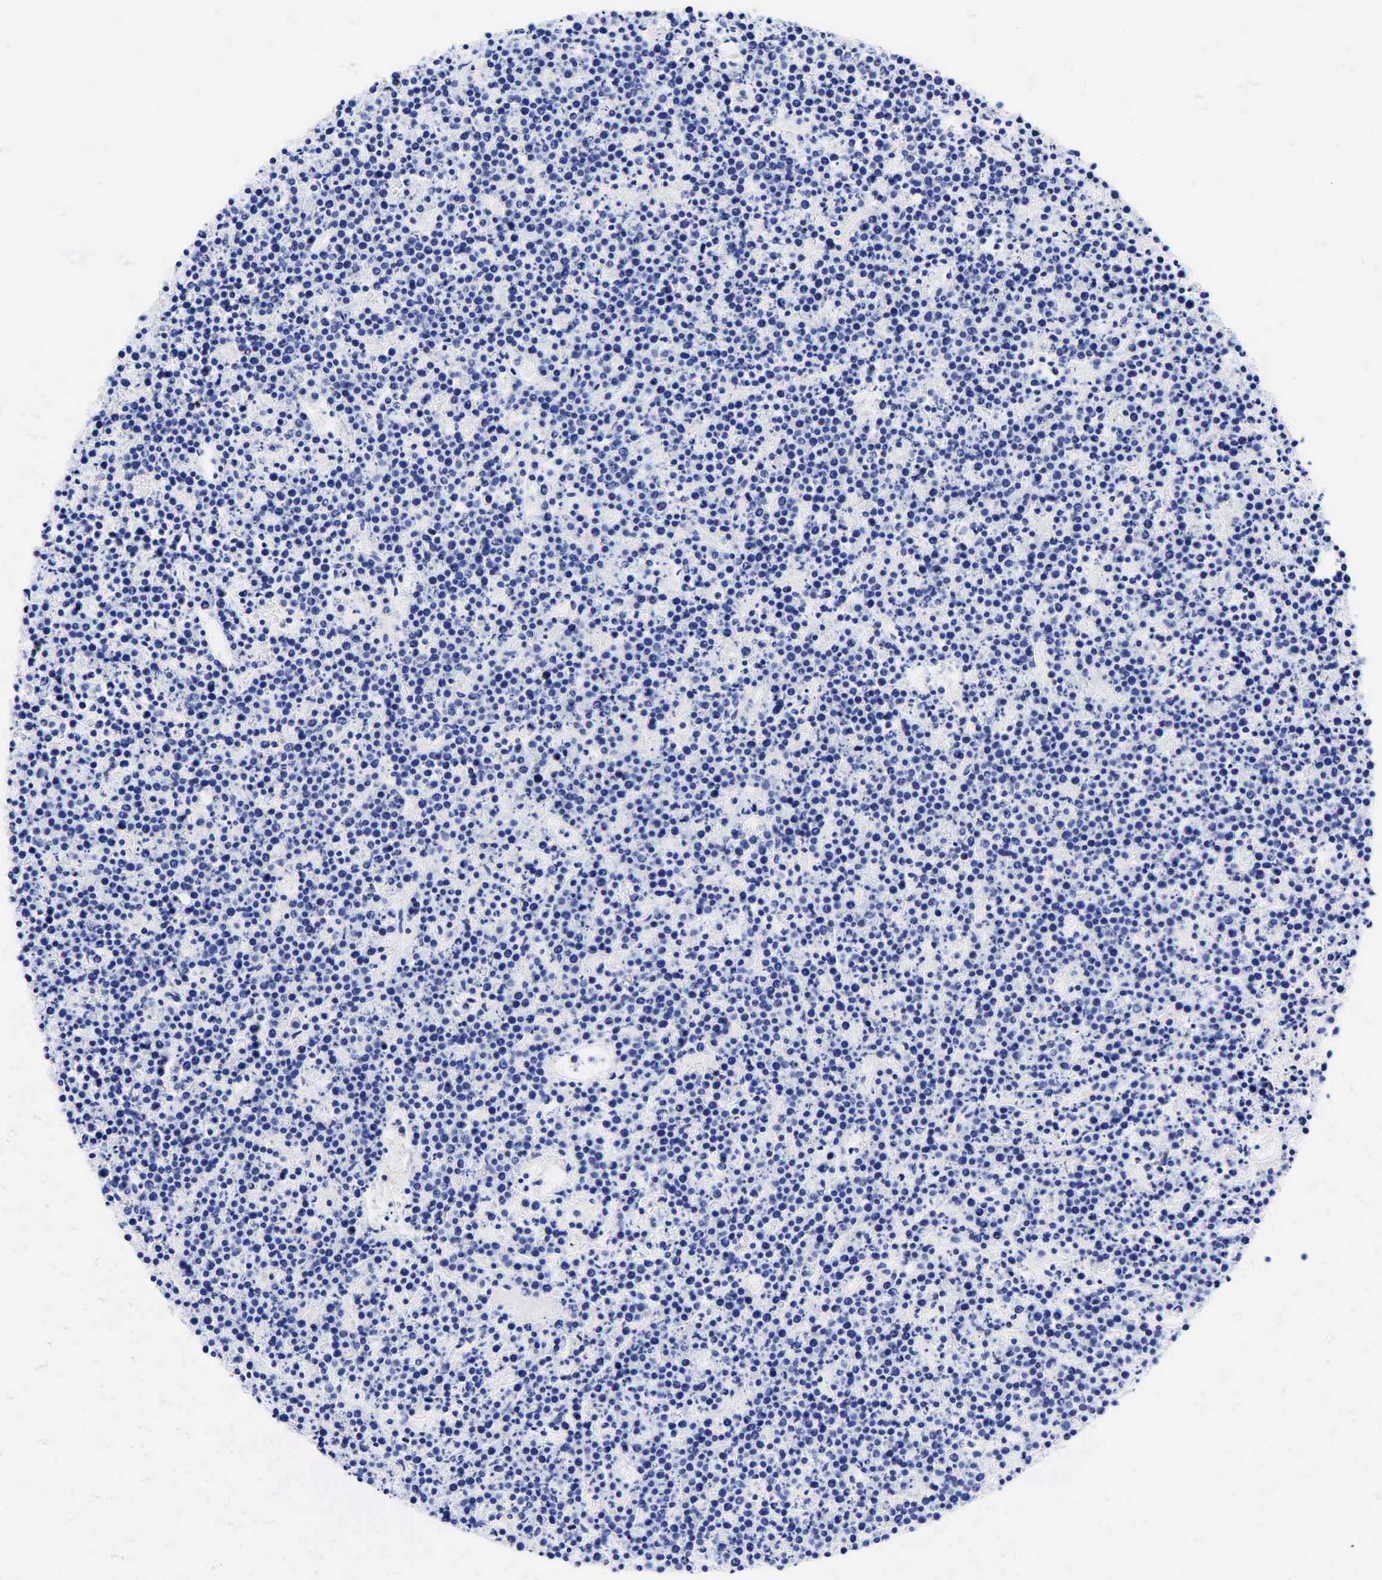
{"staining": {"intensity": "negative", "quantity": "none", "location": "none"}, "tissue": "lymphoma", "cell_type": "Tumor cells", "image_type": "cancer", "snomed": [{"axis": "morphology", "description": "Malignant lymphoma, non-Hodgkin's type, High grade"}, {"axis": "topography", "description": "Ovary"}], "caption": "Immunohistochemistry (IHC) histopathology image of human high-grade malignant lymphoma, non-Hodgkin's type stained for a protein (brown), which displays no positivity in tumor cells.", "gene": "TNFRSF8", "patient": {"sex": "female", "age": 56}}